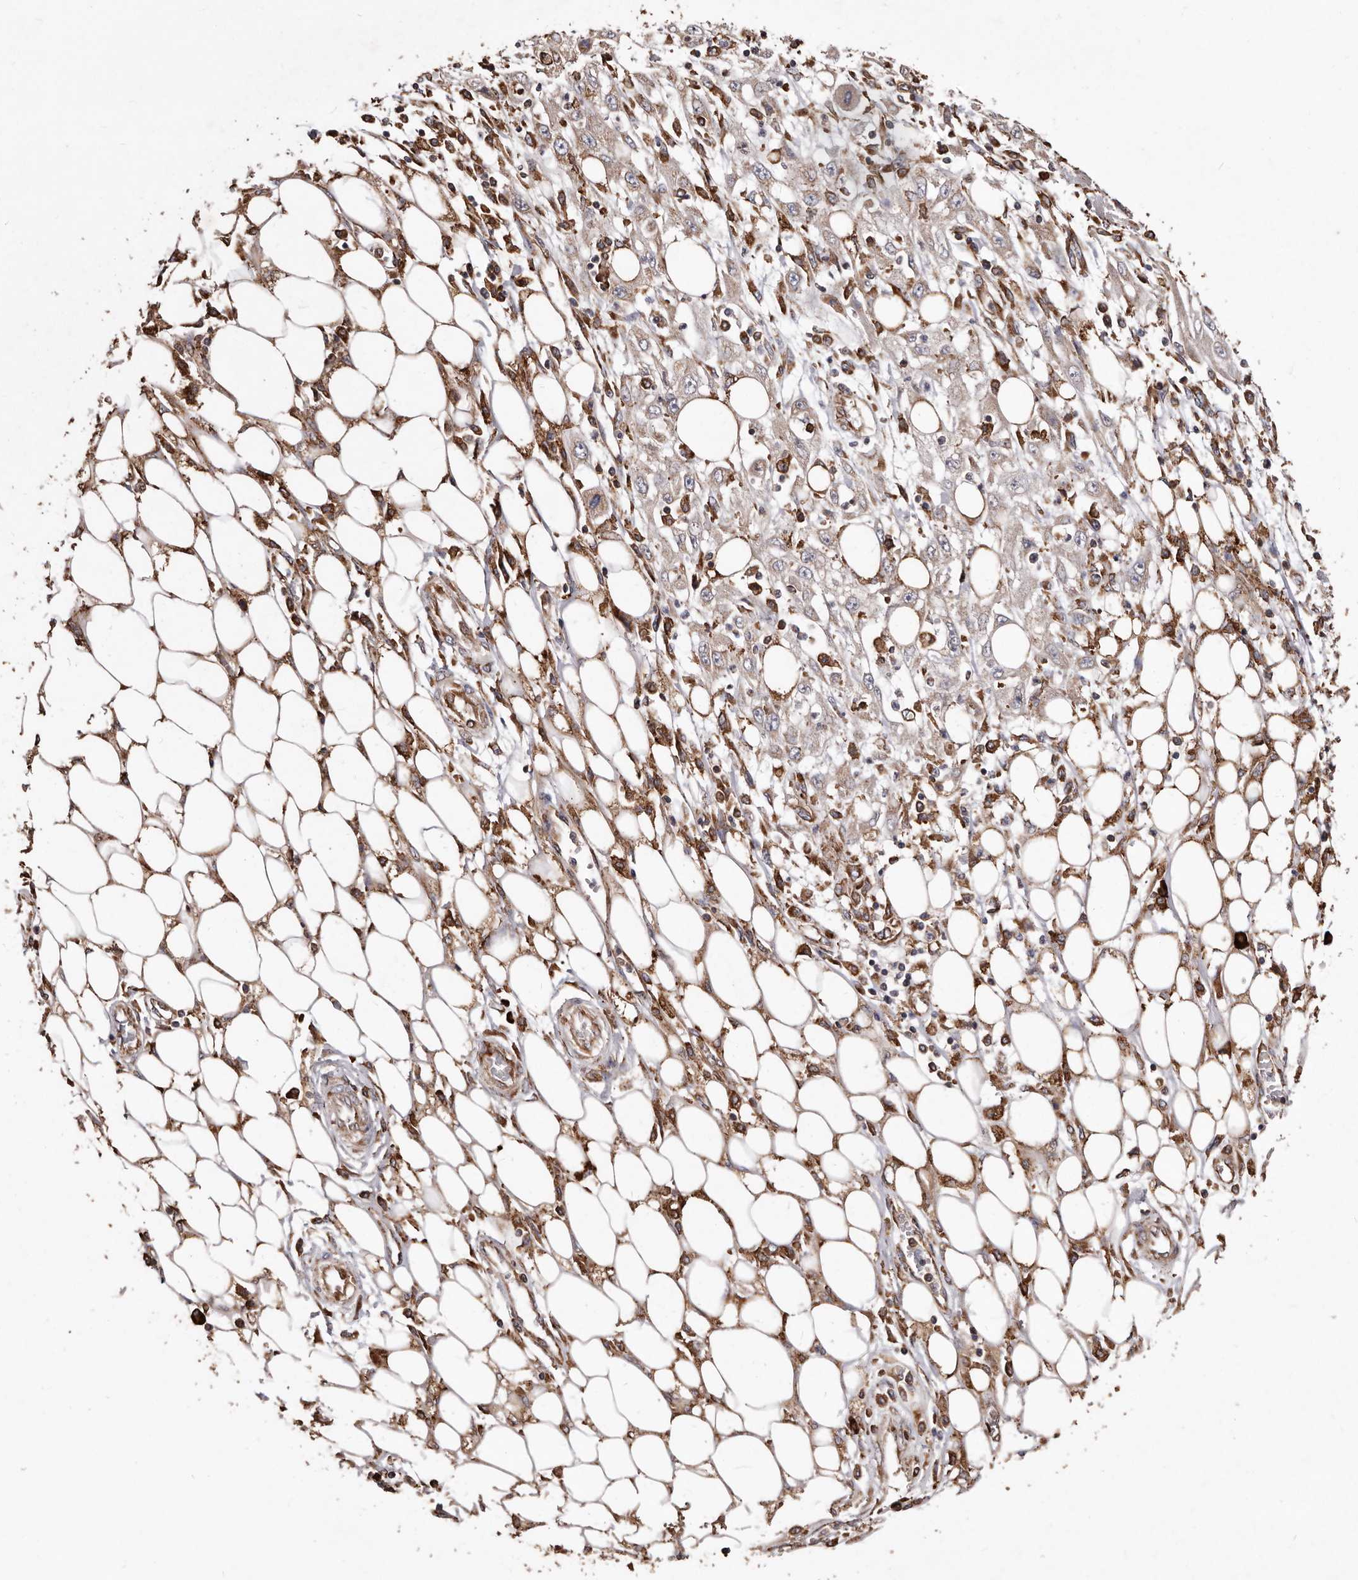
{"staining": {"intensity": "weak", "quantity": ">75%", "location": "cytoplasmic/membranous"}, "tissue": "skin cancer", "cell_type": "Tumor cells", "image_type": "cancer", "snomed": [{"axis": "morphology", "description": "Squamous cell carcinoma, NOS"}, {"axis": "morphology", "description": "Squamous cell carcinoma, metastatic, NOS"}, {"axis": "topography", "description": "Skin"}, {"axis": "topography", "description": "Lymph node"}], "caption": "Immunohistochemical staining of squamous cell carcinoma (skin) displays weak cytoplasmic/membranous protein expression in about >75% of tumor cells.", "gene": "STEAP2", "patient": {"sex": "male", "age": 75}}